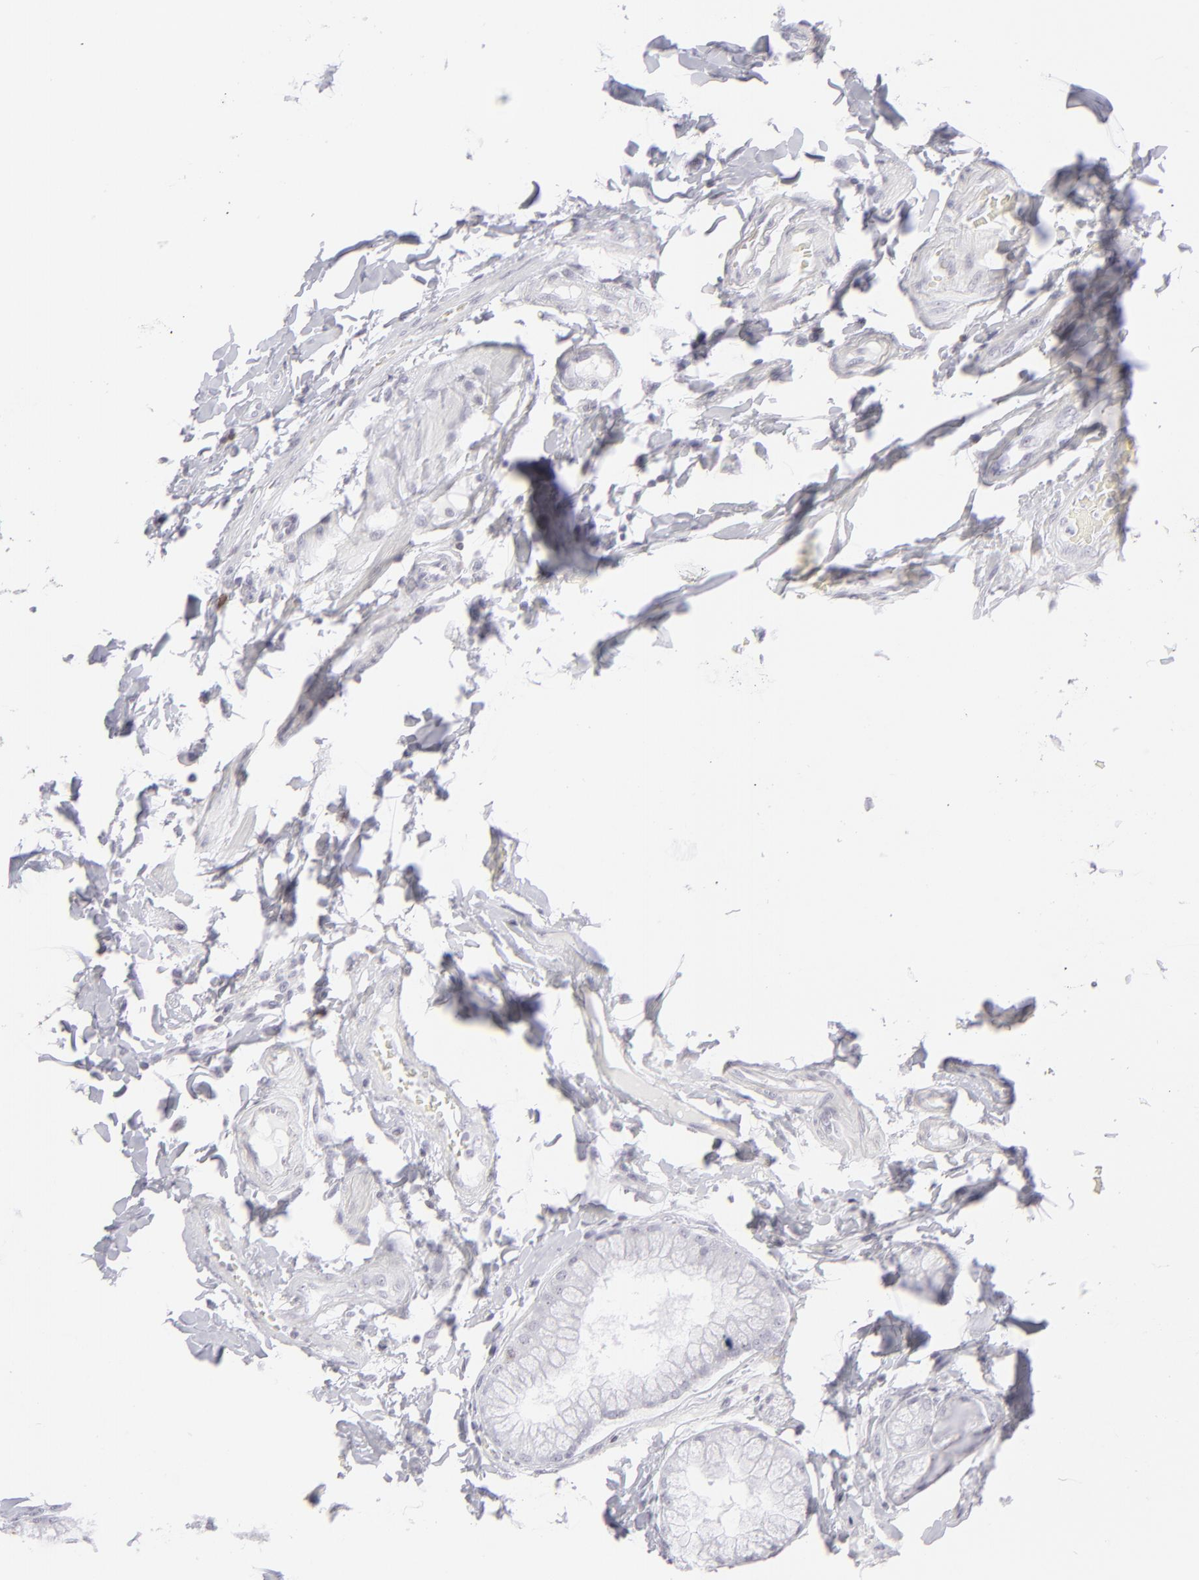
{"staining": {"intensity": "negative", "quantity": "none", "location": "none"}, "tissue": "duodenum", "cell_type": "Glandular cells", "image_type": "normal", "snomed": [{"axis": "morphology", "description": "Normal tissue, NOS"}, {"axis": "topography", "description": "Duodenum"}], "caption": "Glandular cells show no significant staining in normal duodenum. (IHC, brightfield microscopy, high magnification).", "gene": "CD7", "patient": {"sex": "male", "age": 50}}